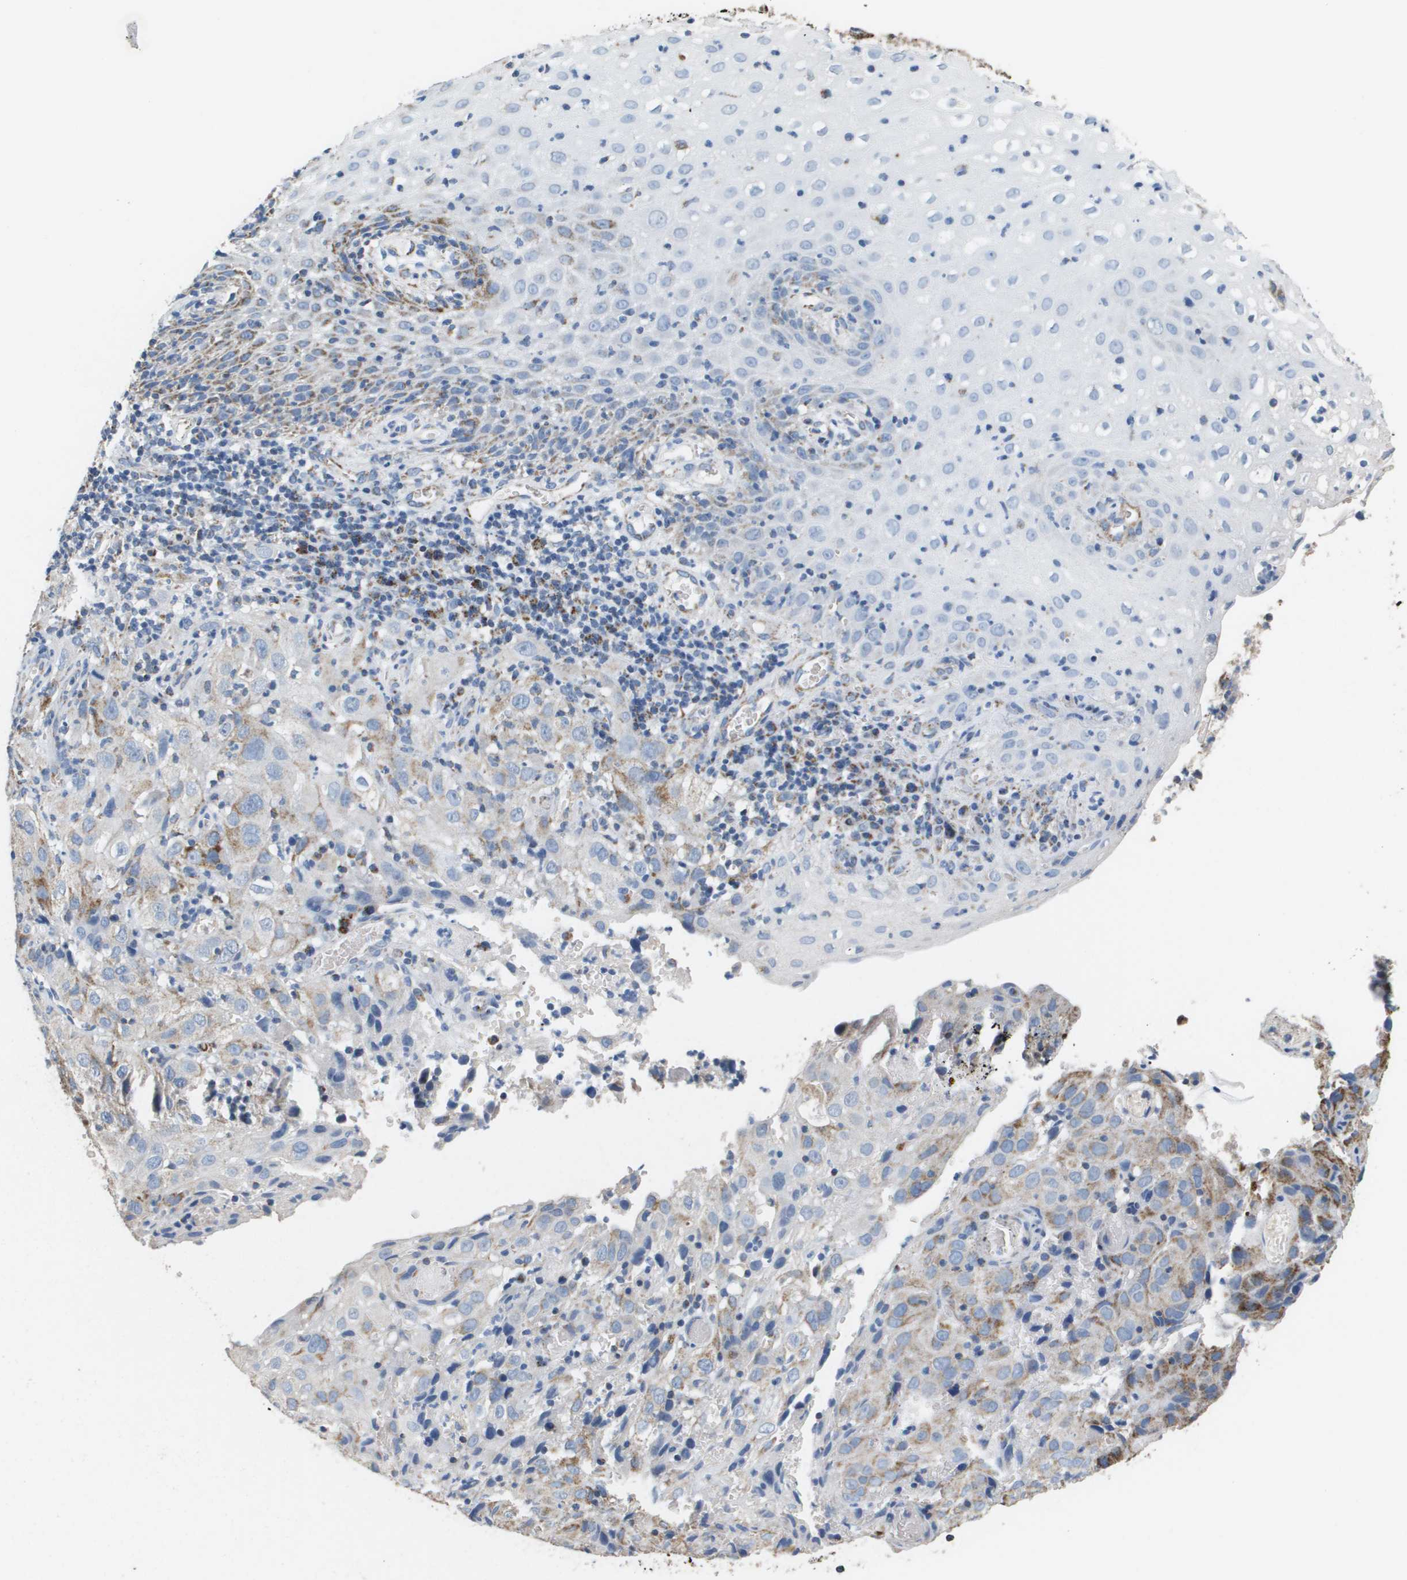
{"staining": {"intensity": "moderate", "quantity": "<25%", "location": "cytoplasmic/membranous"}, "tissue": "cervical cancer", "cell_type": "Tumor cells", "image_type": "cancer", "snomed": [{"axis": "morphology", "description": "Squamous cell carcinoma, NOS"}, {"axis": "topography", "description": "Cervix"}], "caption": "A brown stain shows moderate cytoplasmic/membranous positivity of a protein in cervical cancer tumor cells.", "gene": "ATP5F1B", "patient": {"sex": "female", "age": 32}}